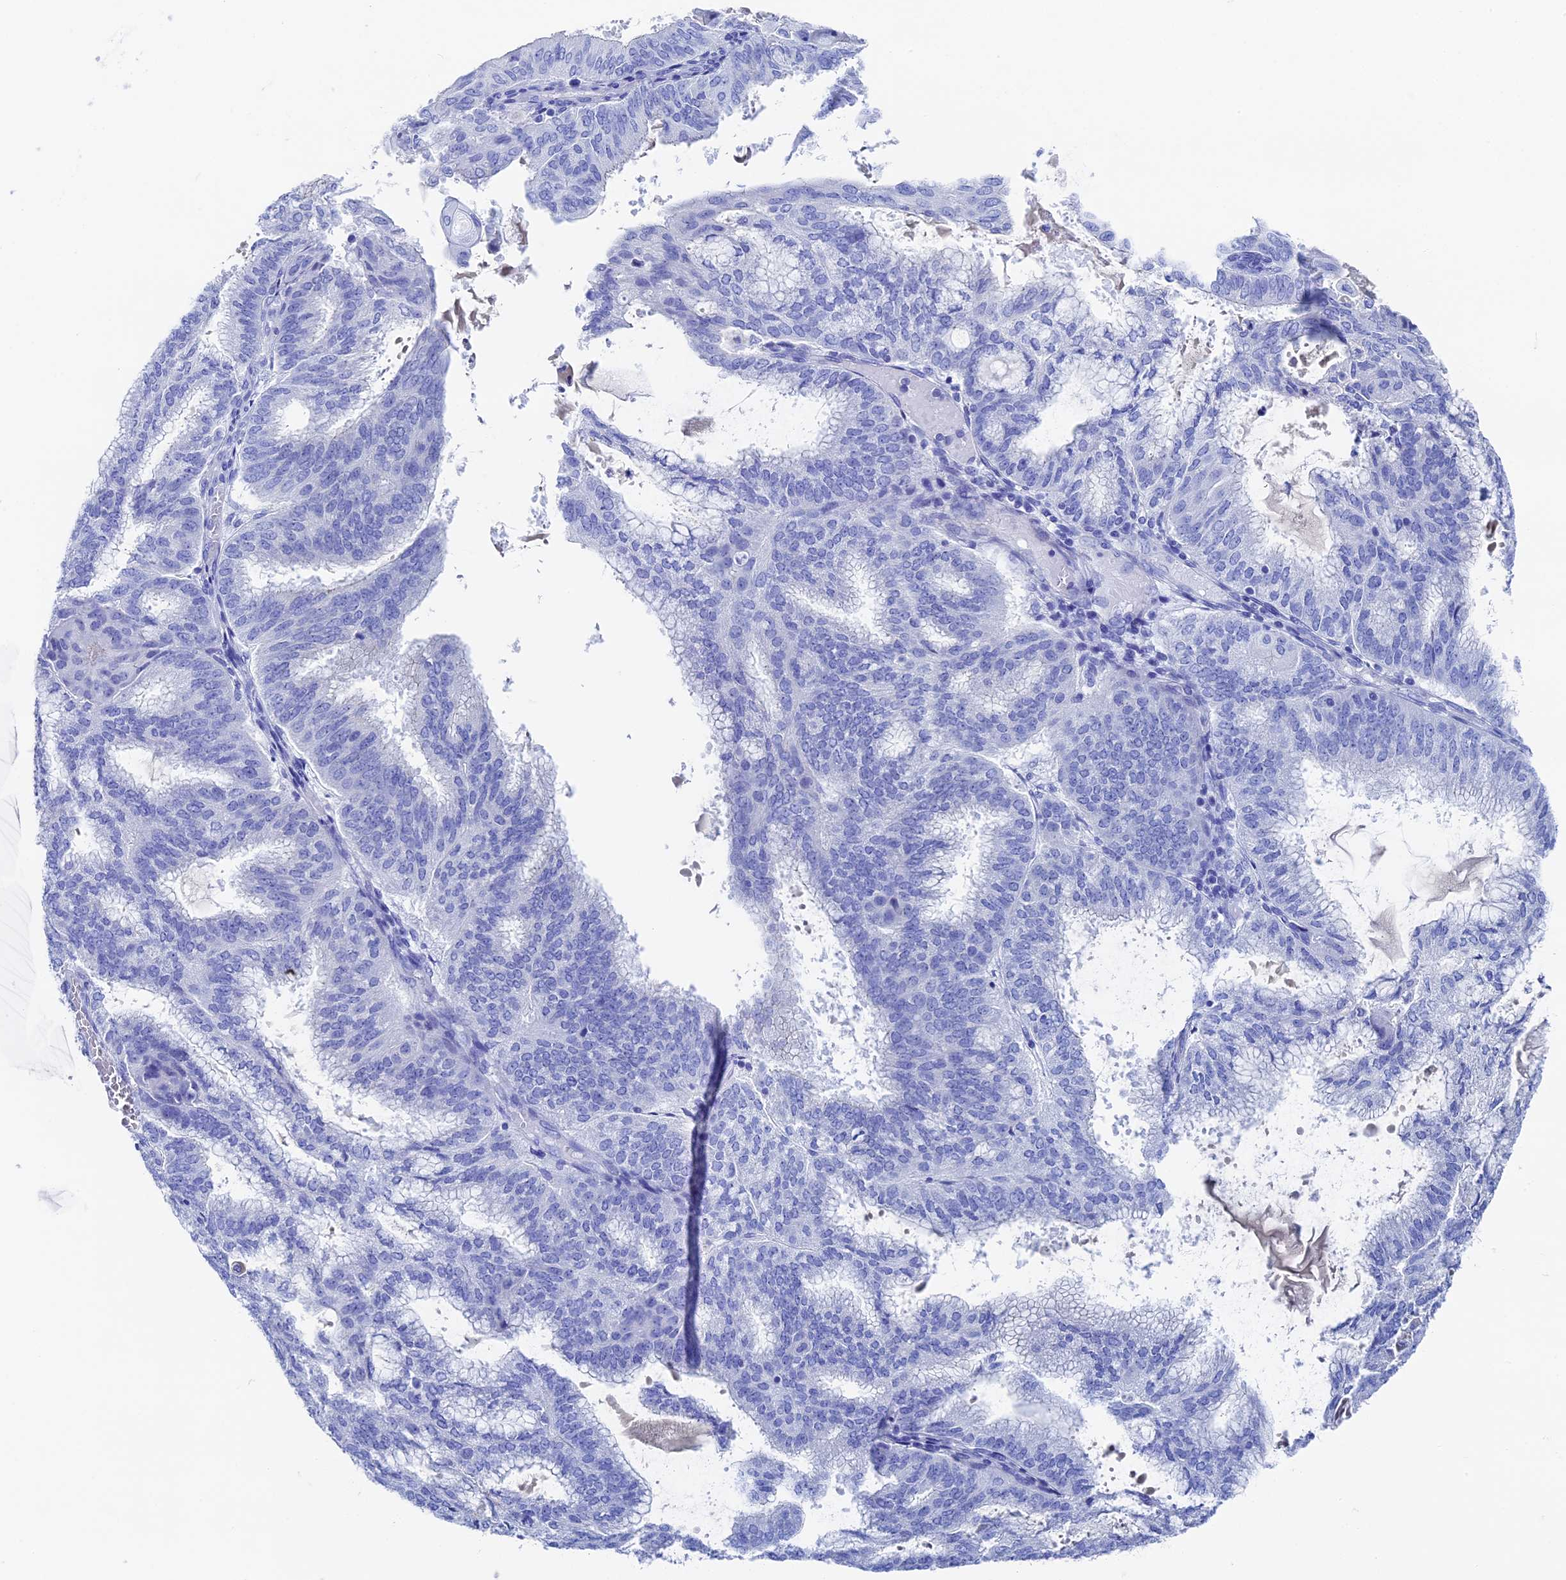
{"staining": {"intensity": "negative", "quantity": "none", "location": "none"}, "tissue": "endometrial cancer", "cell_type": "Tumor cells", "image_type": "cancer", "snomed": [{"axis": "morphology", "description": "Adenocarcinoma, NOS"}, {"axis": "topography", "description": "Endometrium"}], "caption": "Tumor cells are negative for protein expression in human endometrial adenocarcinoma.", "gene": "UNC119", "patient": {"sex": "female", "age": 49}}